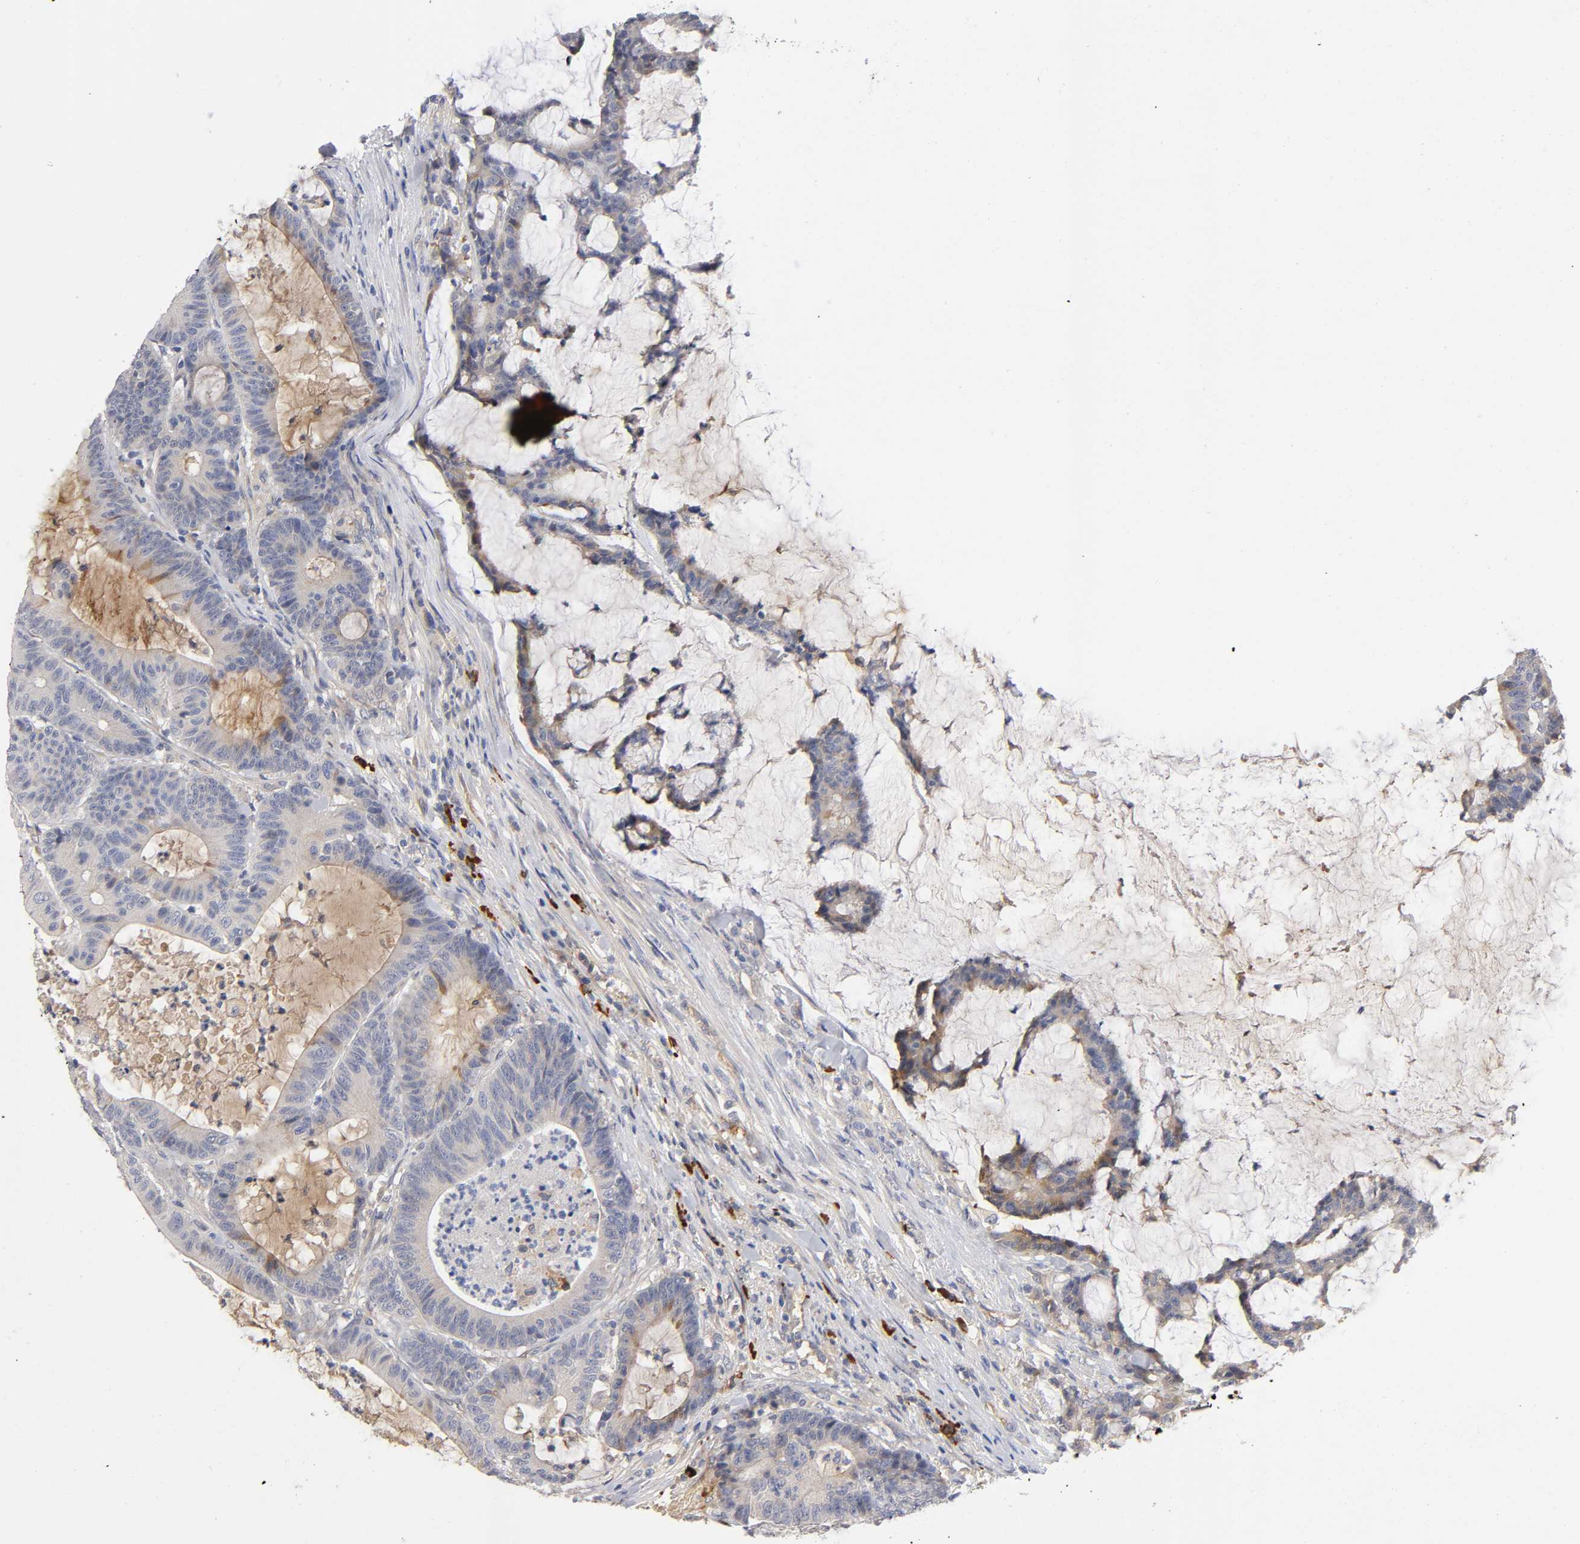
{"staining": {"intensity": "weak", "quantity": ">75%", "location": "cytoplasmic/membranous"}, "tissue": "colorectal cancer", "cell_type": "Tumor cells", "image_type": "cancer", "snomed": [{"axis": "morphology", "description": "Adenocarcinoma, NOS"}, {"axis": "topography", "description": "Colon"}], "caption": "Approximately >75% of tumor cells in human colorectal cancer reveal weak cytoplasmic/membranous protein positivity as visualized by brown immunohistochemical staining.", "gene": "NOVA1", "patient": {"sex": "female", "age": 84}}